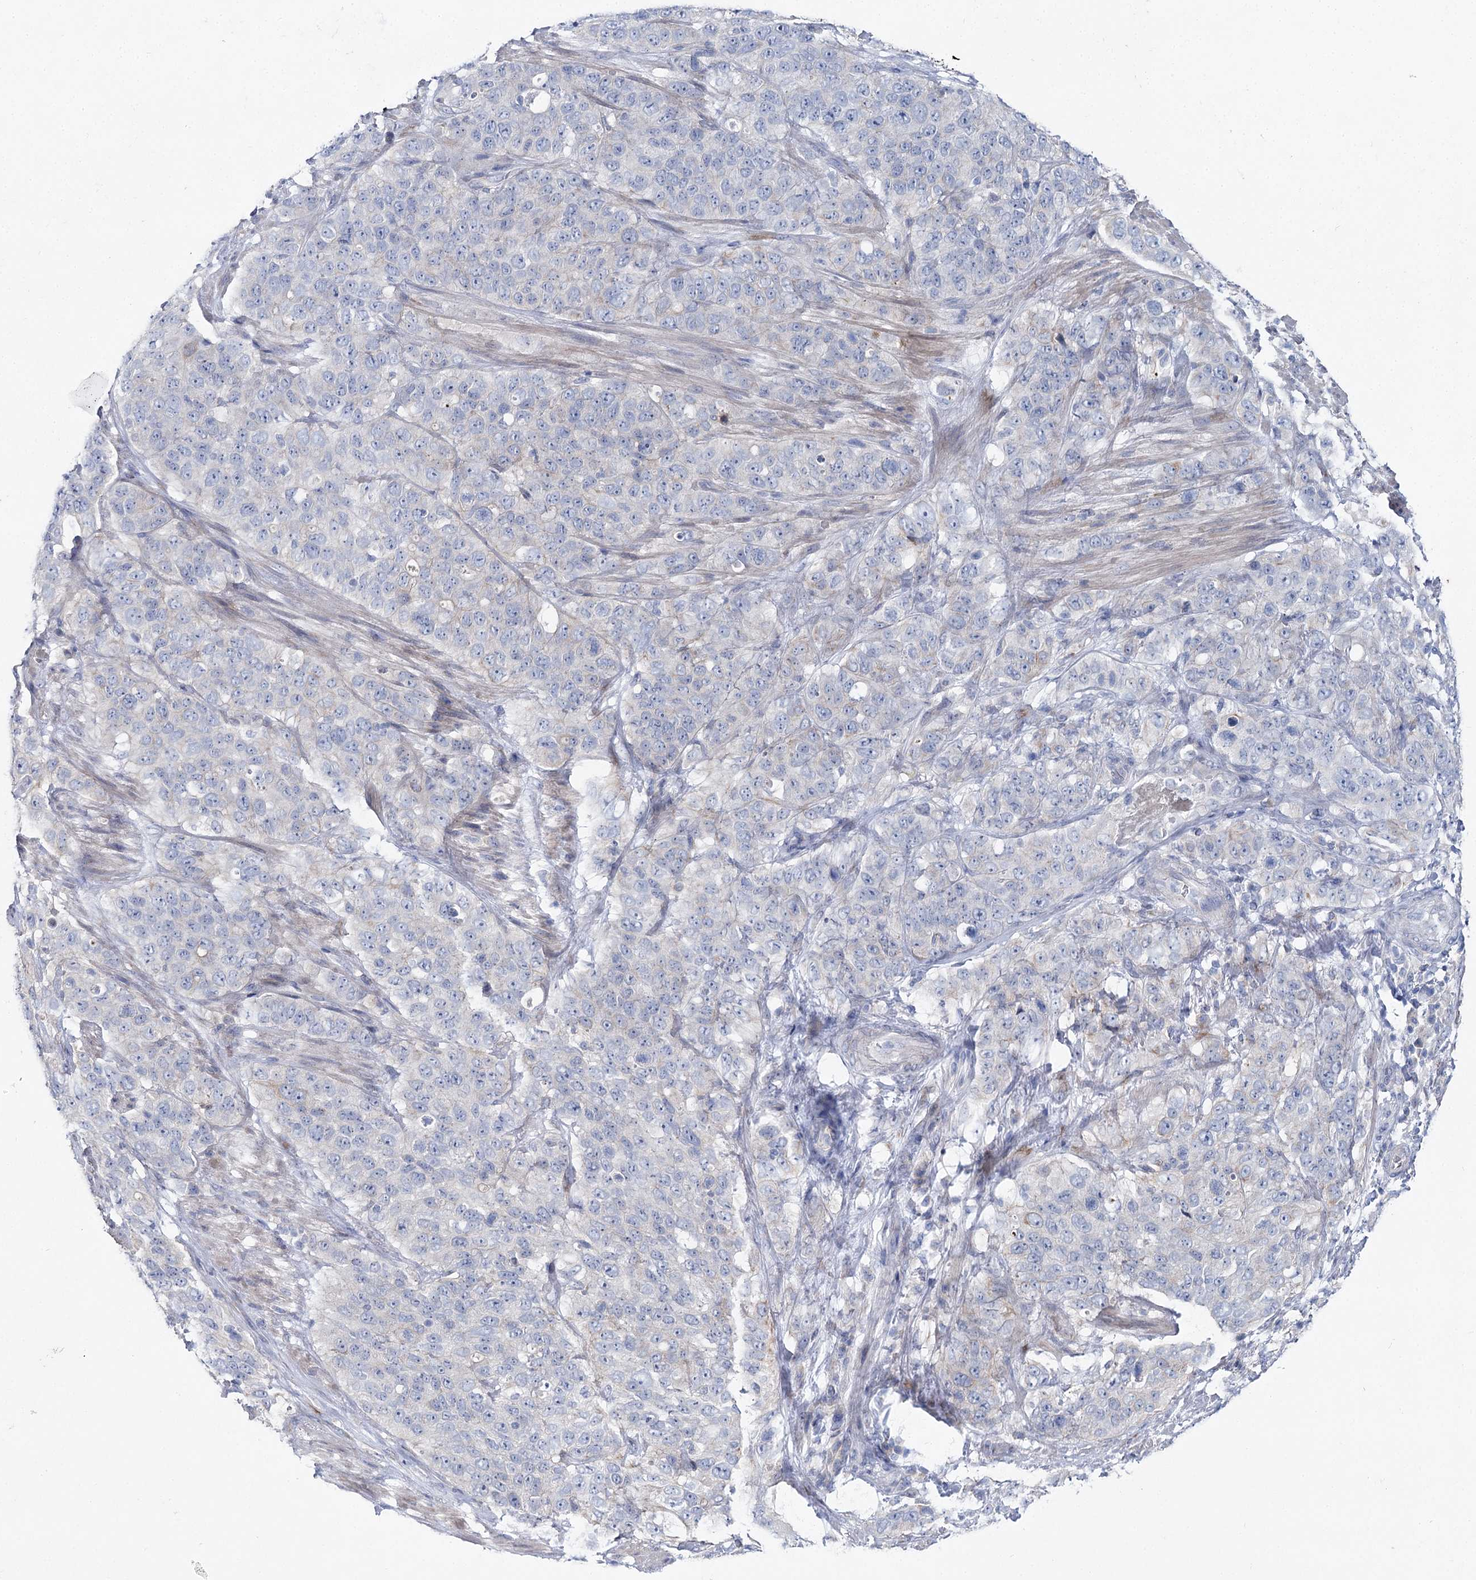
{"staining": {"intensity": "negative", "quantity": "none", "location": "none"}, "tissue": "stomach cancer", "cell_type": "Tumor cells", "image_type": "cancer", "snomed": [{"axis": "morphology", "description": "Adenocarcinoma, NOS"}, {"axis": "topography", "description": "Stomach"}], "caption": "Tumor cells show no significant protein positivity in stomach adenocarcinoma.", "gene": "LRRC14B", "patient": {"sex": "male", "age": 48}}